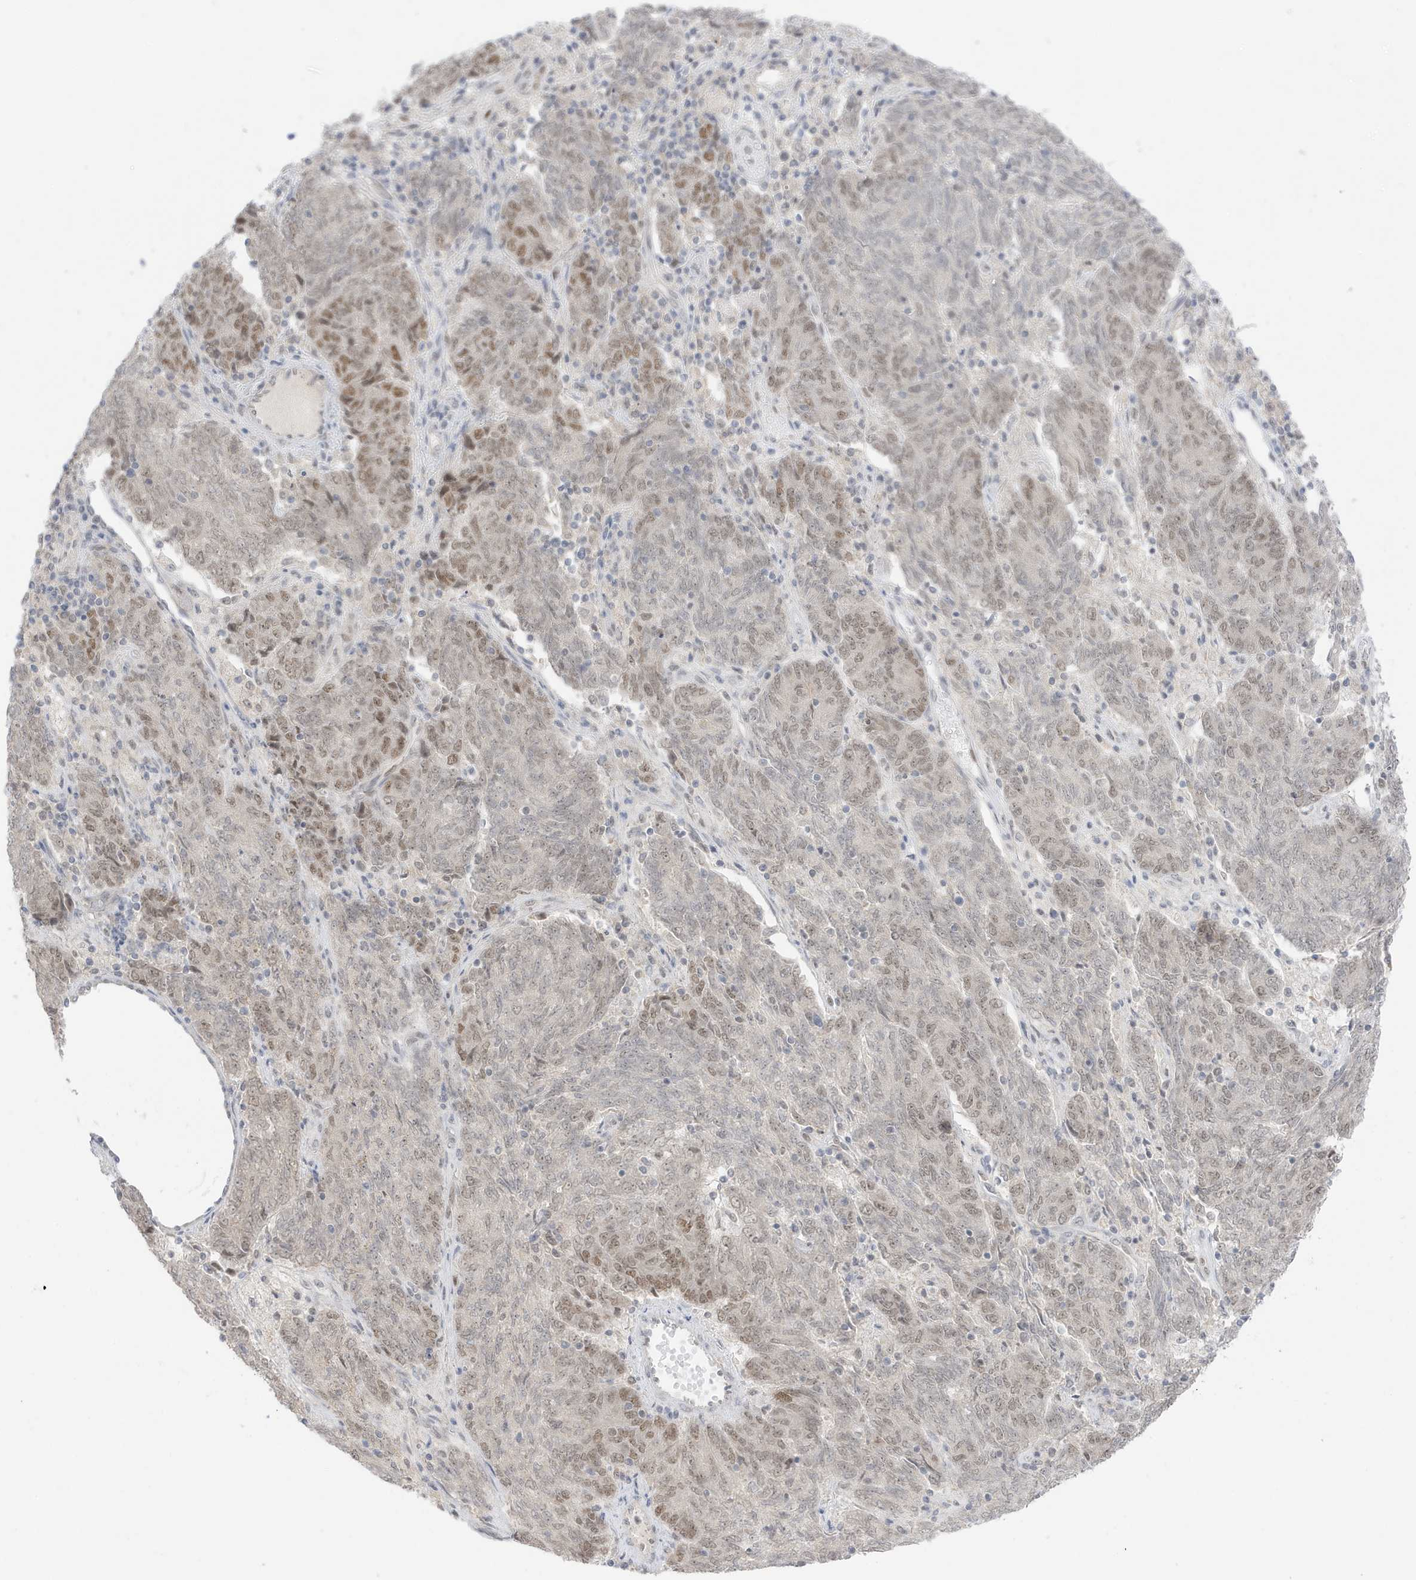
{"staining": {"intensity": "moderate", "quantity": "<25%", "location": "nuclear"}, "tissue": "endometrial cancer", "cell_type": "Tumor cells", "image_type": "cancer", "snomed": [{"axis": "morphology", "description": "Adenocarcinoma, NOS"}, {"axis": "topography", "description": "Endometrium"}], "caption": "Immunohistochemical staining of endometrial cancer displays low levels of moderate nuclear staining in about <25% of tumor cells.", "gene": "MSL3", "patient": {"sex": "female", "age": 80}}